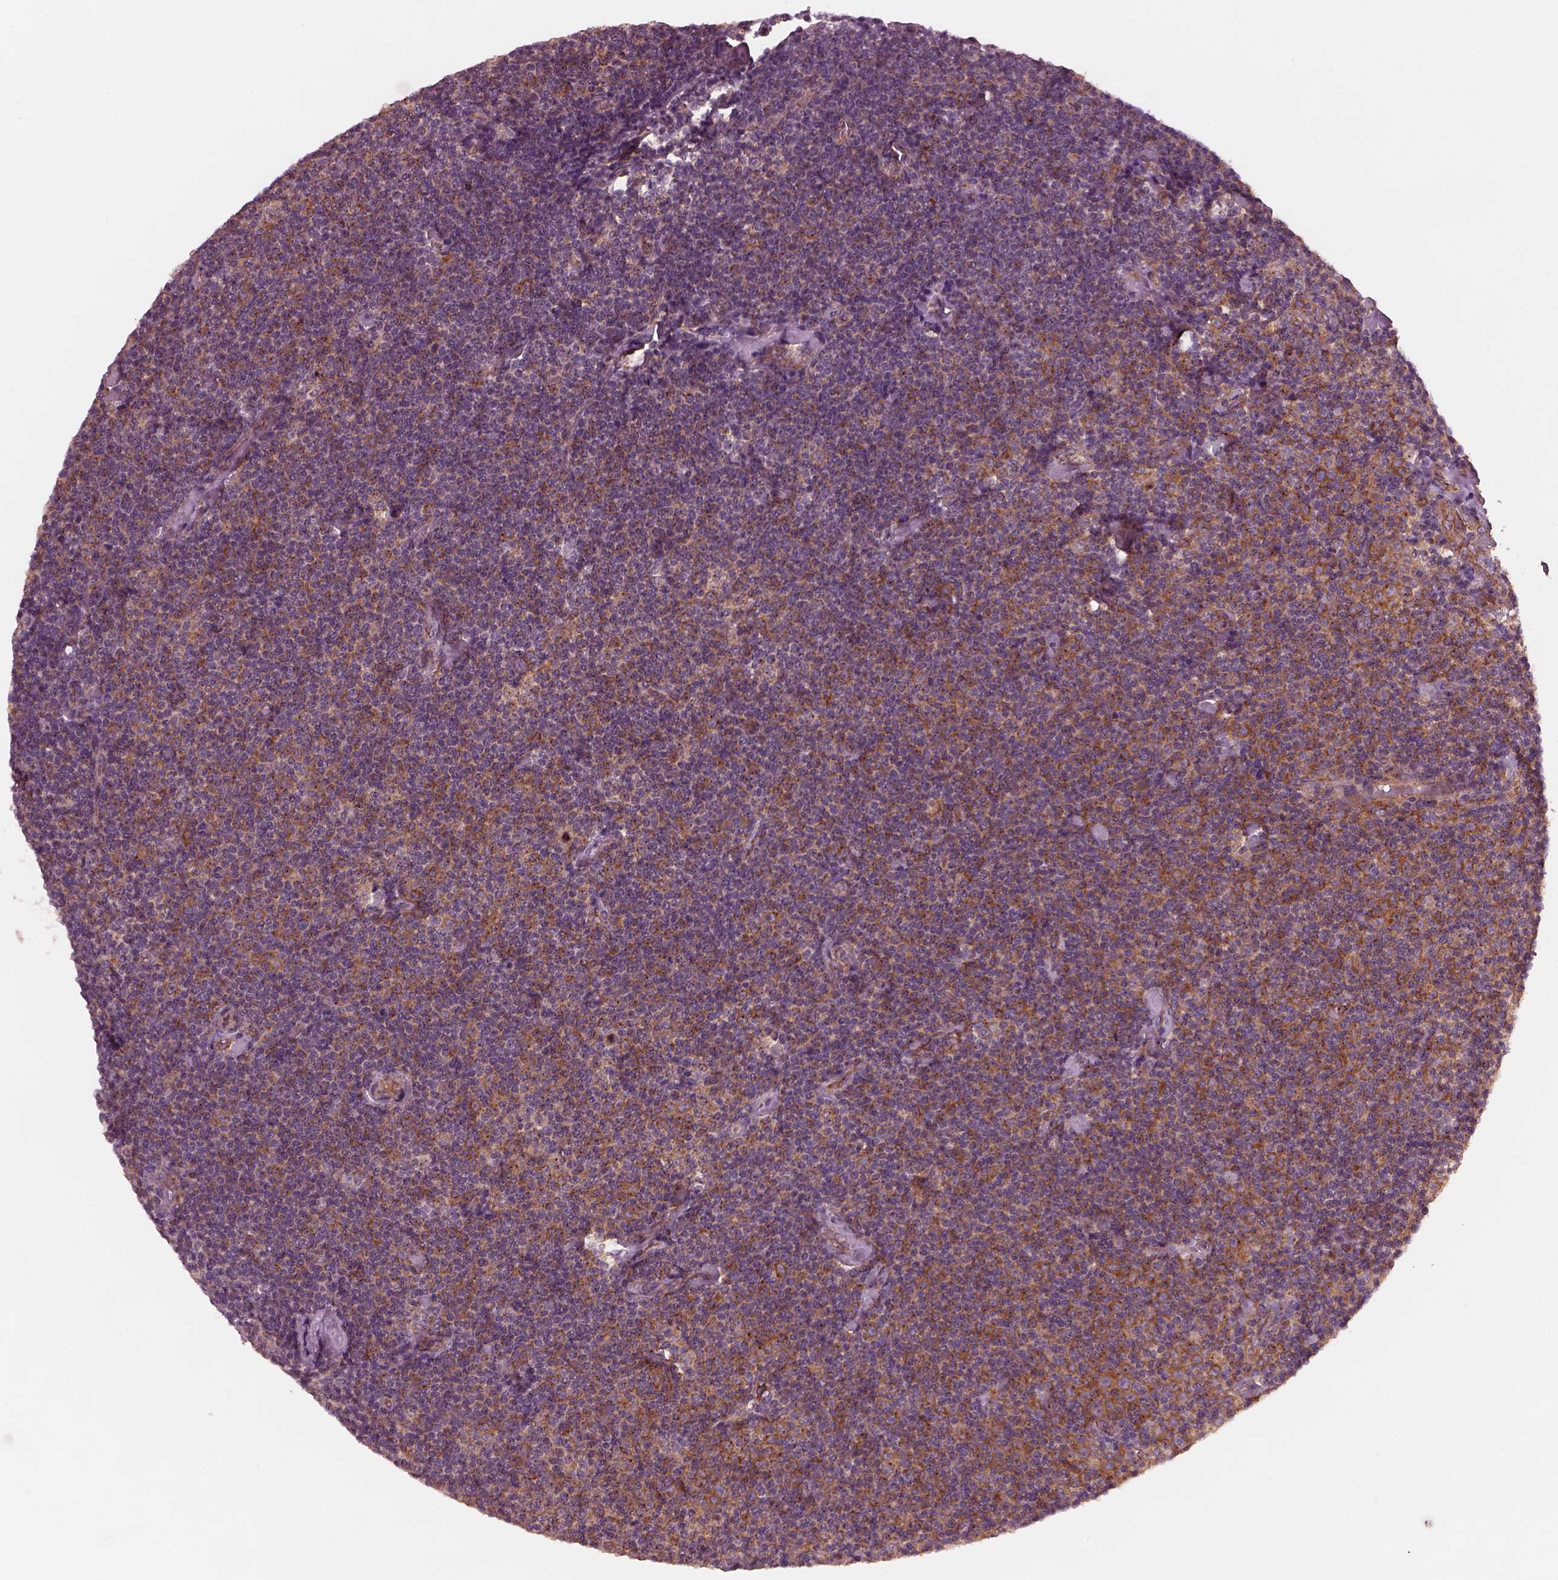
{"staining": {"intensity": "strong", "quantity": ">75%", "location": "cytoplasmic/membranous"}, "tissue": "lymphoma", "cell_type": "Tumor cells", "image_type": "cancer", "snomed": [{"axis": "morphology", "description": "Malignant lymphoma, non-Hodgkin's type, Low grade"}, {"axis": "topography", "description": "Lymph node"}], "caption": "The micrograph shows staining of lymphoma, revealing strong cytoplasmic/membranous protein positivity (brown color) within tumor cells. (DAB IHC with brightfield microscopy, high magnification).", "gene": "TUBG1", "patient": {"sex": "male", "age": 81}}